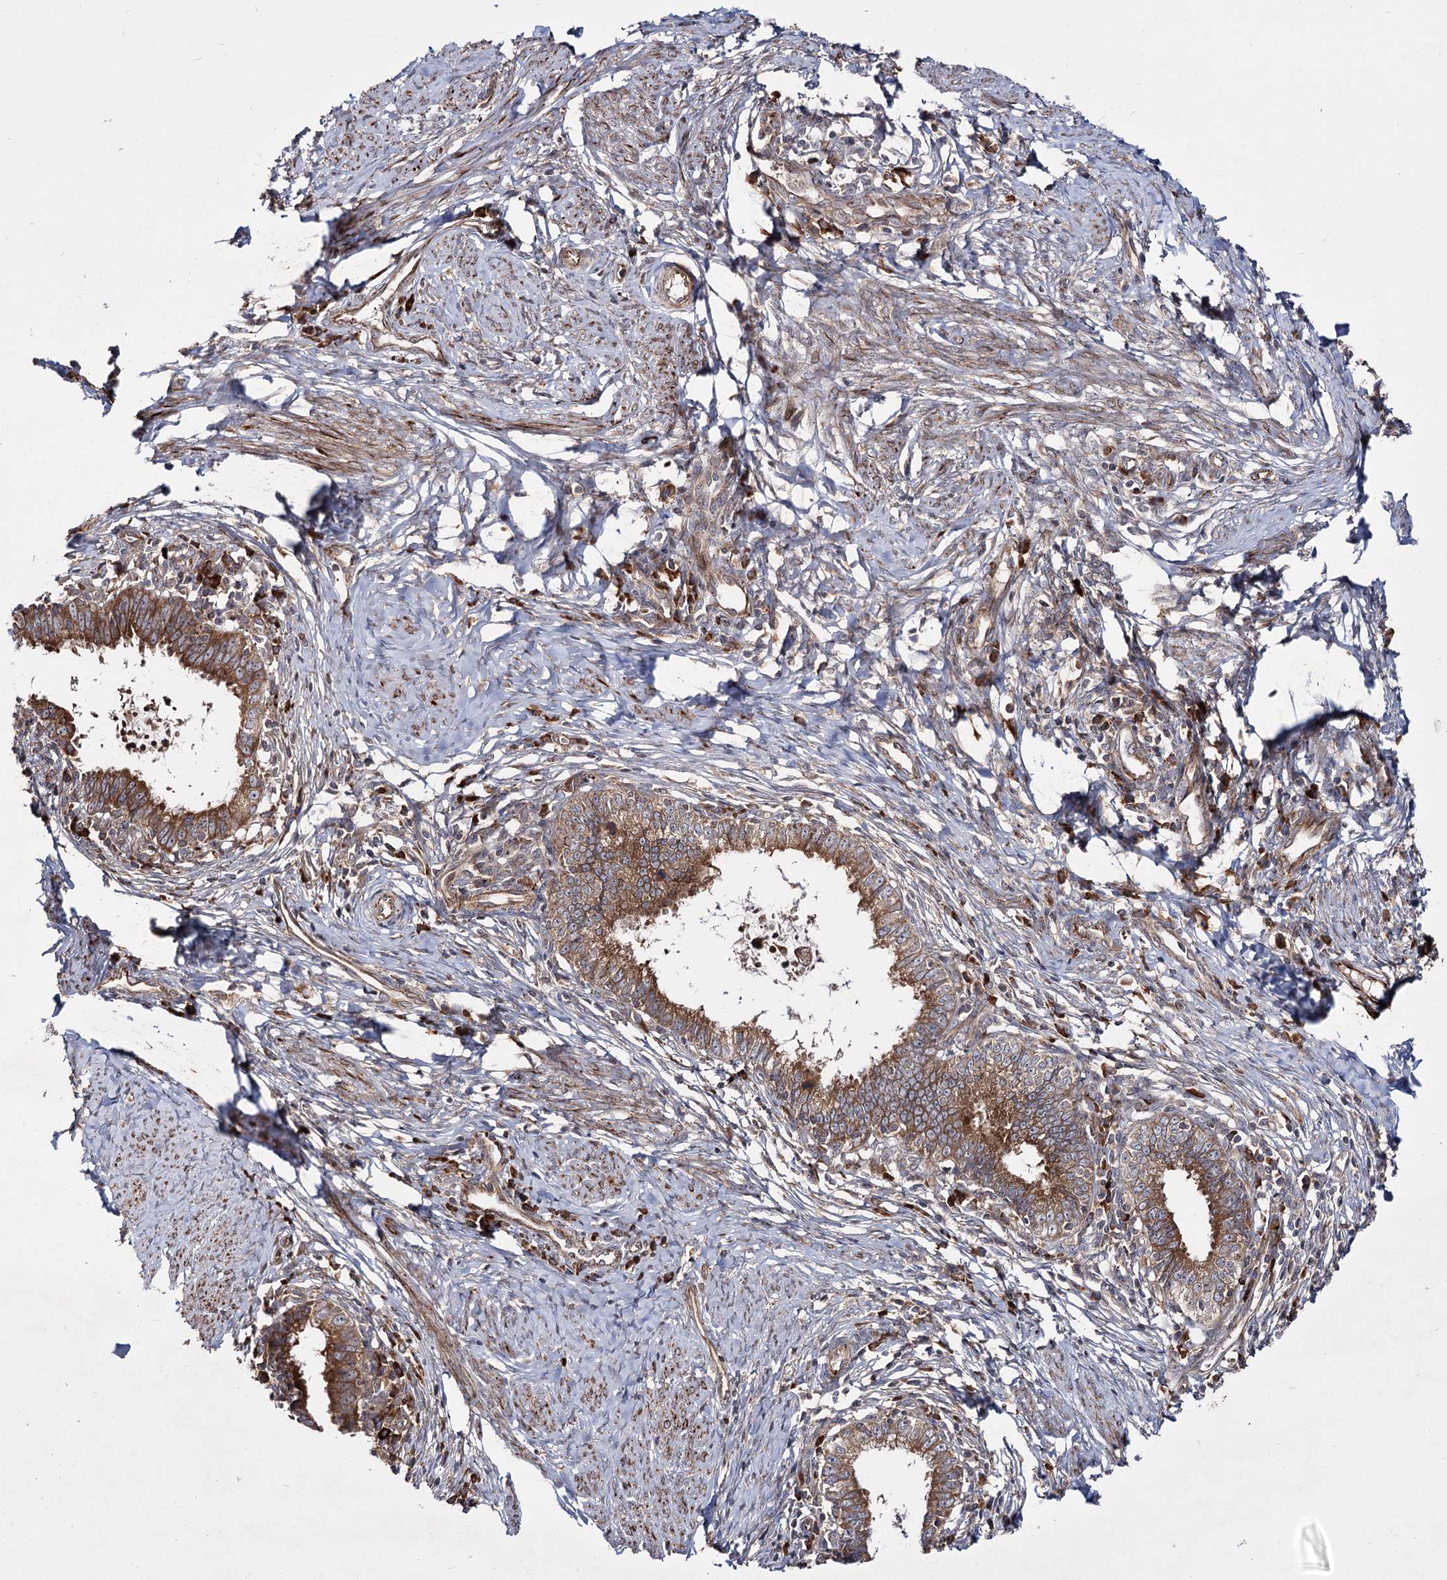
{"staining": {"intensity": "moderate", "quantity": ">75%", "location": "cytoplasmic/membranous"}, "tissue": "cervical cancer", "cell_type": "Tumor cells", "image_type": "cancer", "snomed": [{"axis": "morphology", "description": "Adenocarcinoma, NOS"}, {"axis": "topography", "description": "Cervix"}], "caption": "Immunohistochemical staining of human cervical cancer (adenocarcinoma) demonstrates moderate cytoplasmic/membranous protein staining in approximately >75% of tumor cells.", "gene": "HECTD2", "patient": {"sex": "female", "age": 36}}